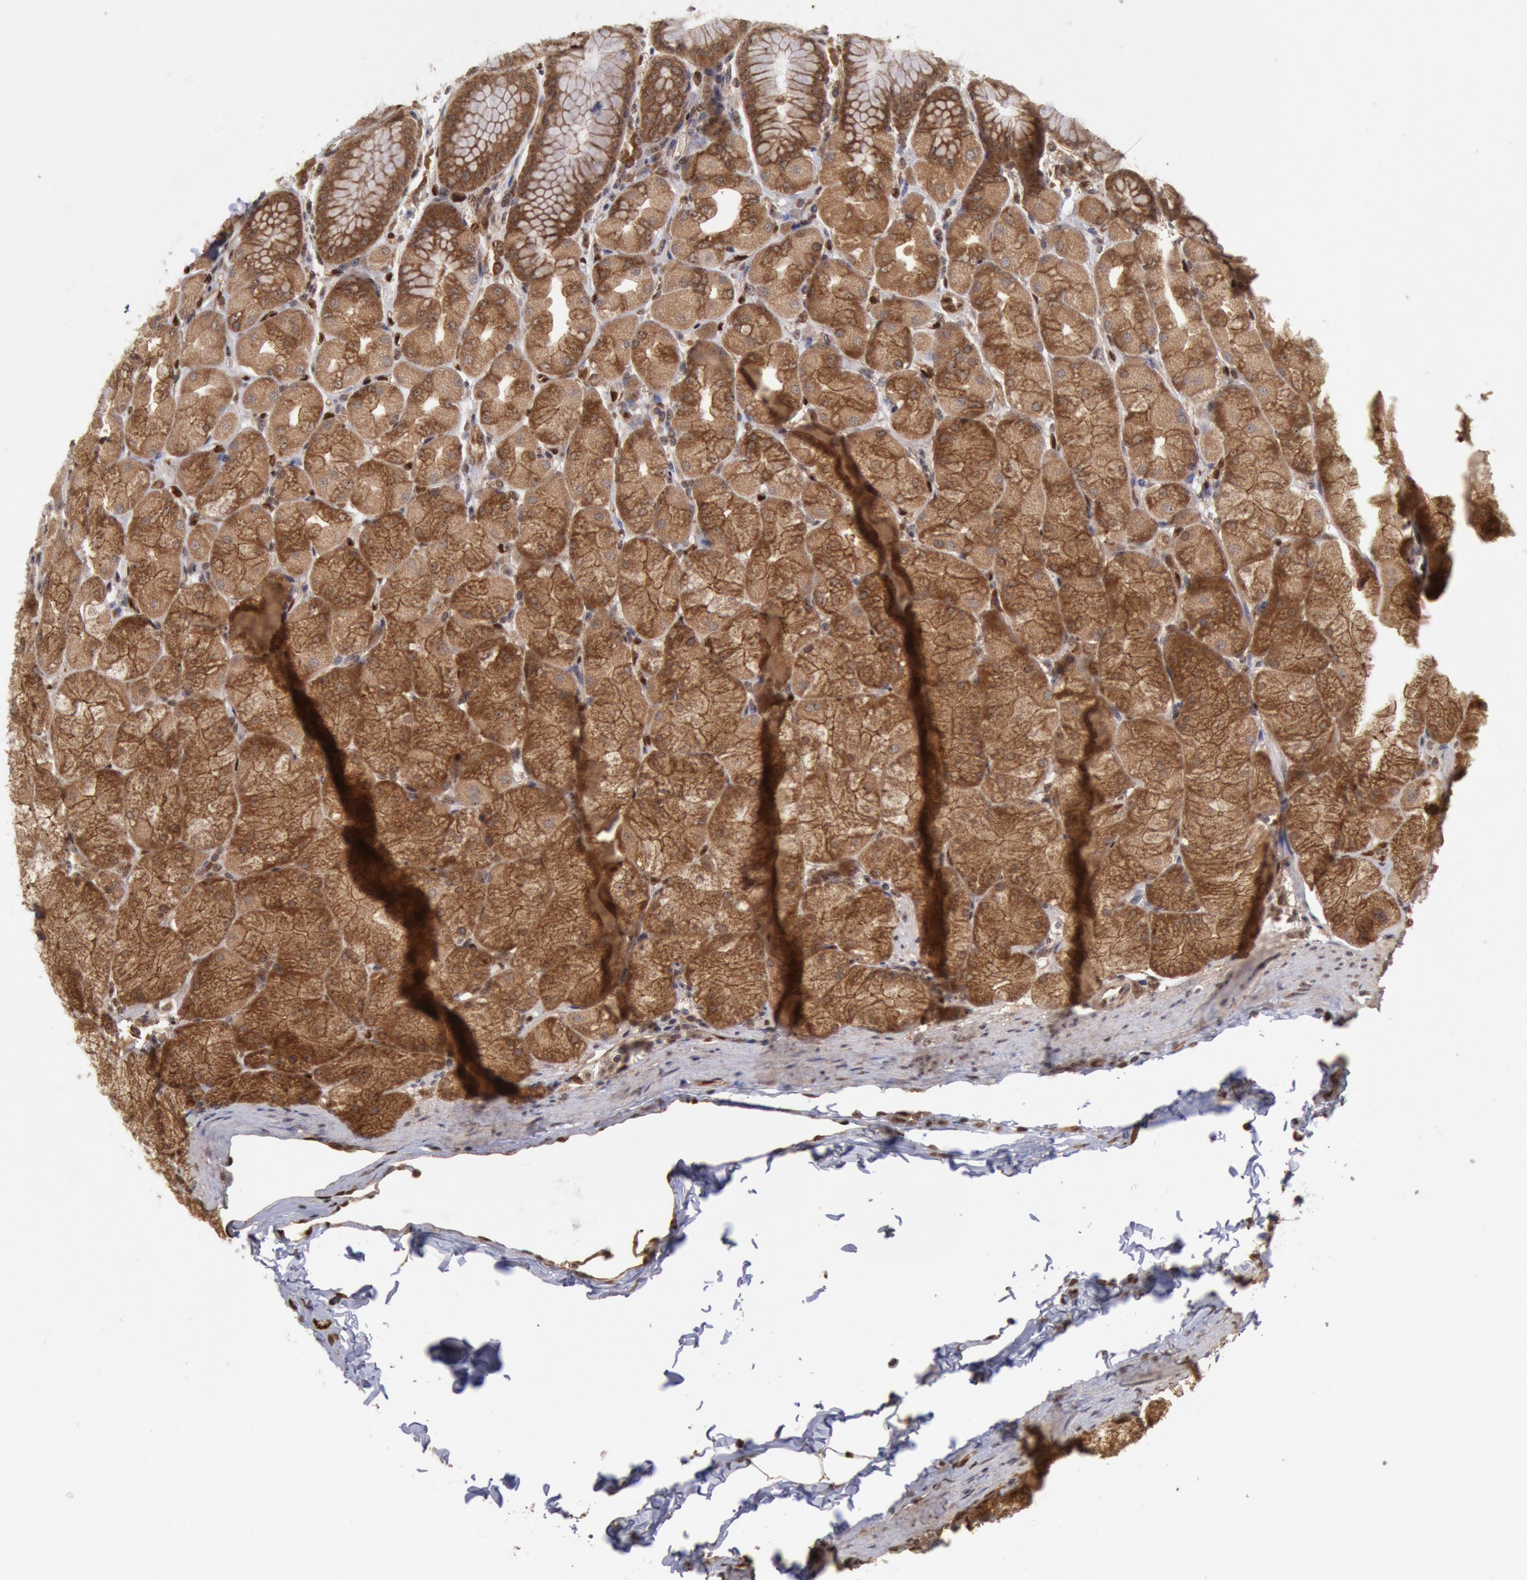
{"staining": {"intensity": "moderate", "quantity": ">75%", "location": "cytoplasmic/membranous"}, "tissue": "stomach", "cell_type": "Glandular cells", "image_type": "normal", "snomed": [{"axis": "morphology", "description": "Normal tissue, NOS"}, {"axis": "topography", "description": "Stomach, upper"}], "caption": "Immunohistochemistry (IHC) of normal stomach shows medium levels of moderate cytoplasmic/membranous expression in about >75% of glandular cells. The protein of interest is stained brown, and the nuclei are stained in blue (DAB IHC with brightfield microscopy, high magnification).", "gene": "STX17", "patient": {"sex": "female", "age": 56}}